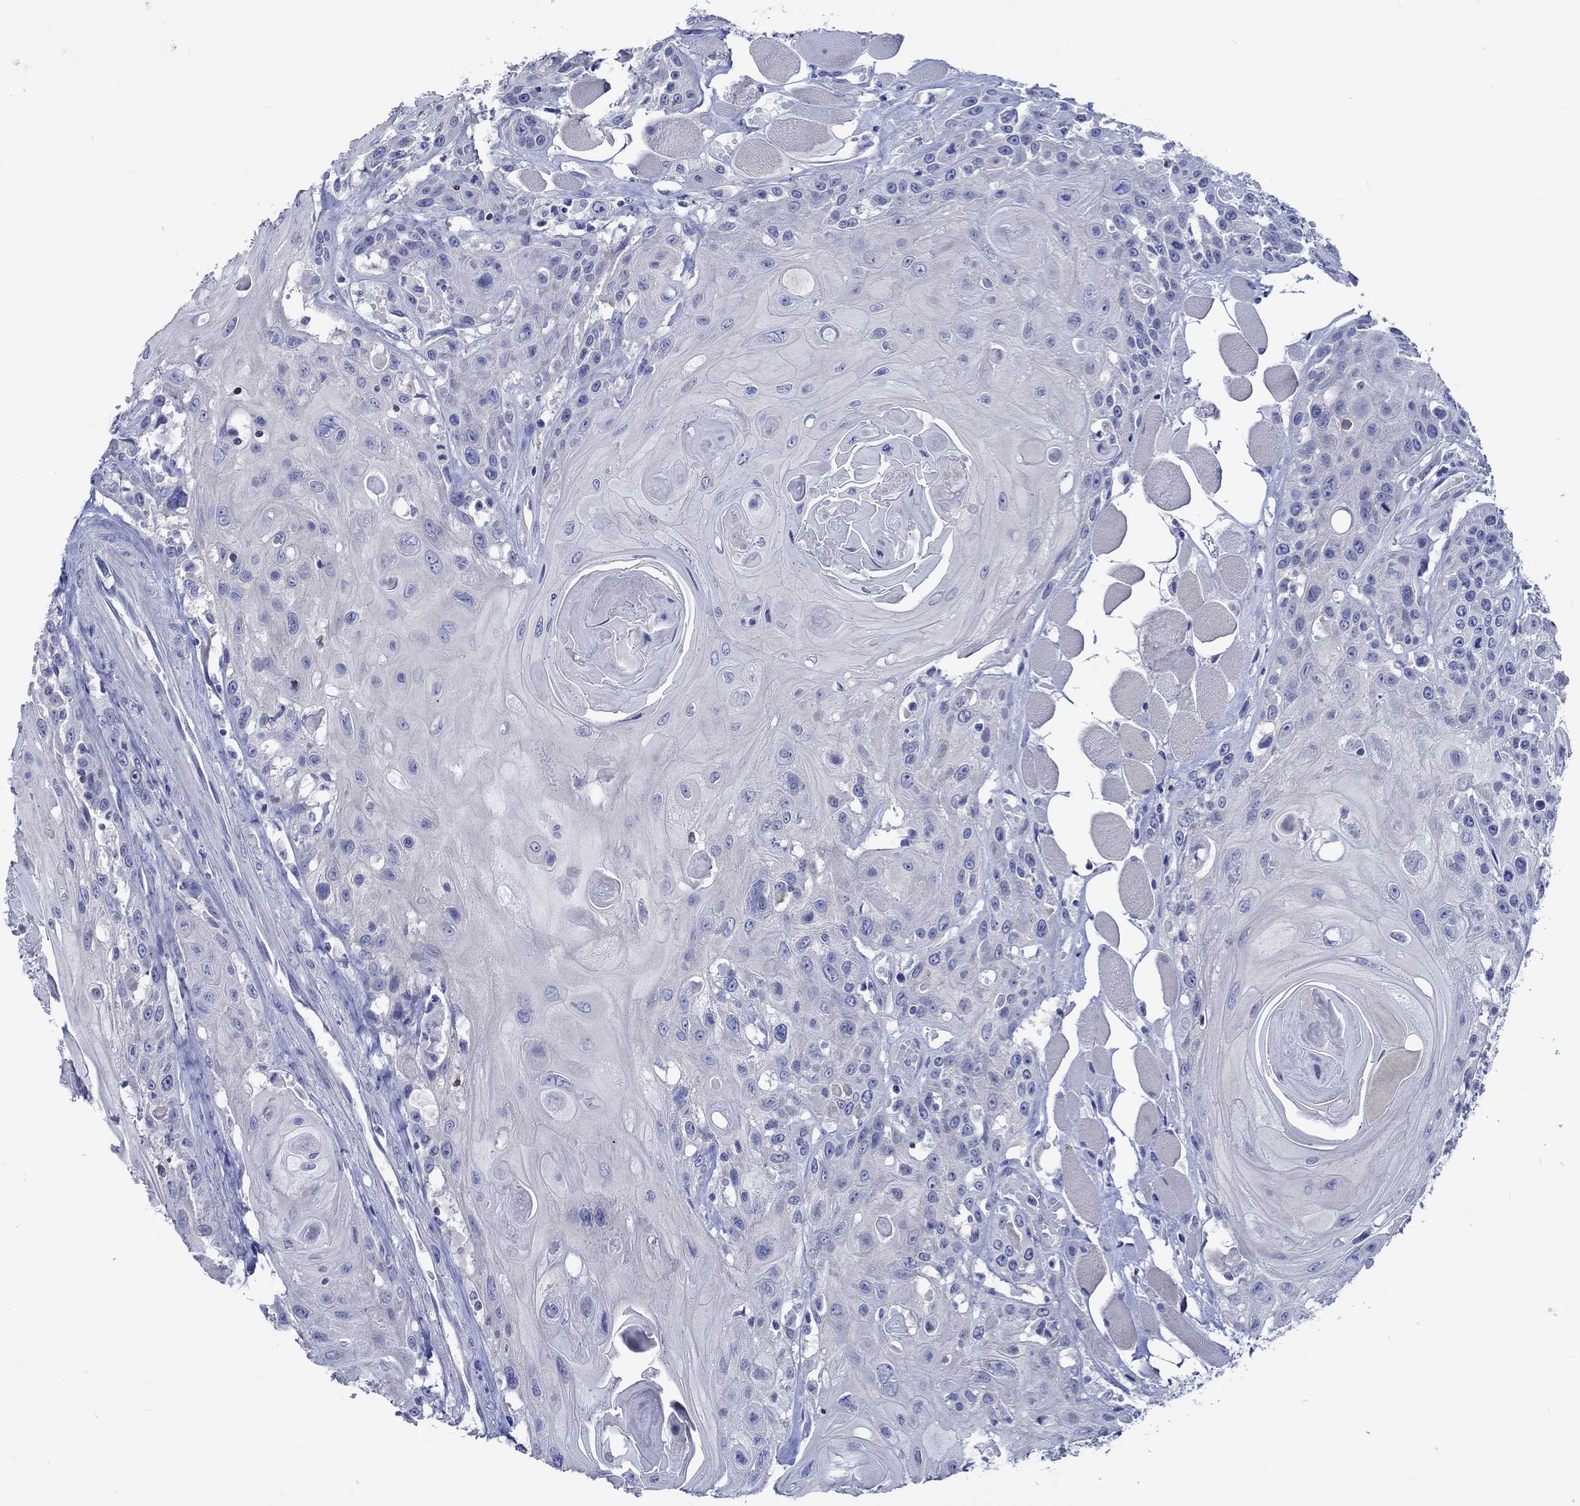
{"staining": {"intensity": "negative", "quantity": "none", "location": "none"}, "tissue": "head and neck cancer", "cell_type": "Tumor cells", "image_type": "cancer", "snomed": [{"axis": "morphology", "description": "Squamous cell carcinoma, NOS"}, {"axis": "topography", "description": "Head-Neck"}], "caption": "Immunohistochemistry photomicrograph of human head and neck cancer stained for a protein (brown), which reveals no positivity in tumor cells. The staining was performed using DAB (3,3'-diaminobenzidine) to visualize the protein expression in brown, while the nuclei were stained in blue with hematoxylin (Magnification: 20x).", "gene": "PTPRN2", "patient": {"sex": "female", "age": 59}}